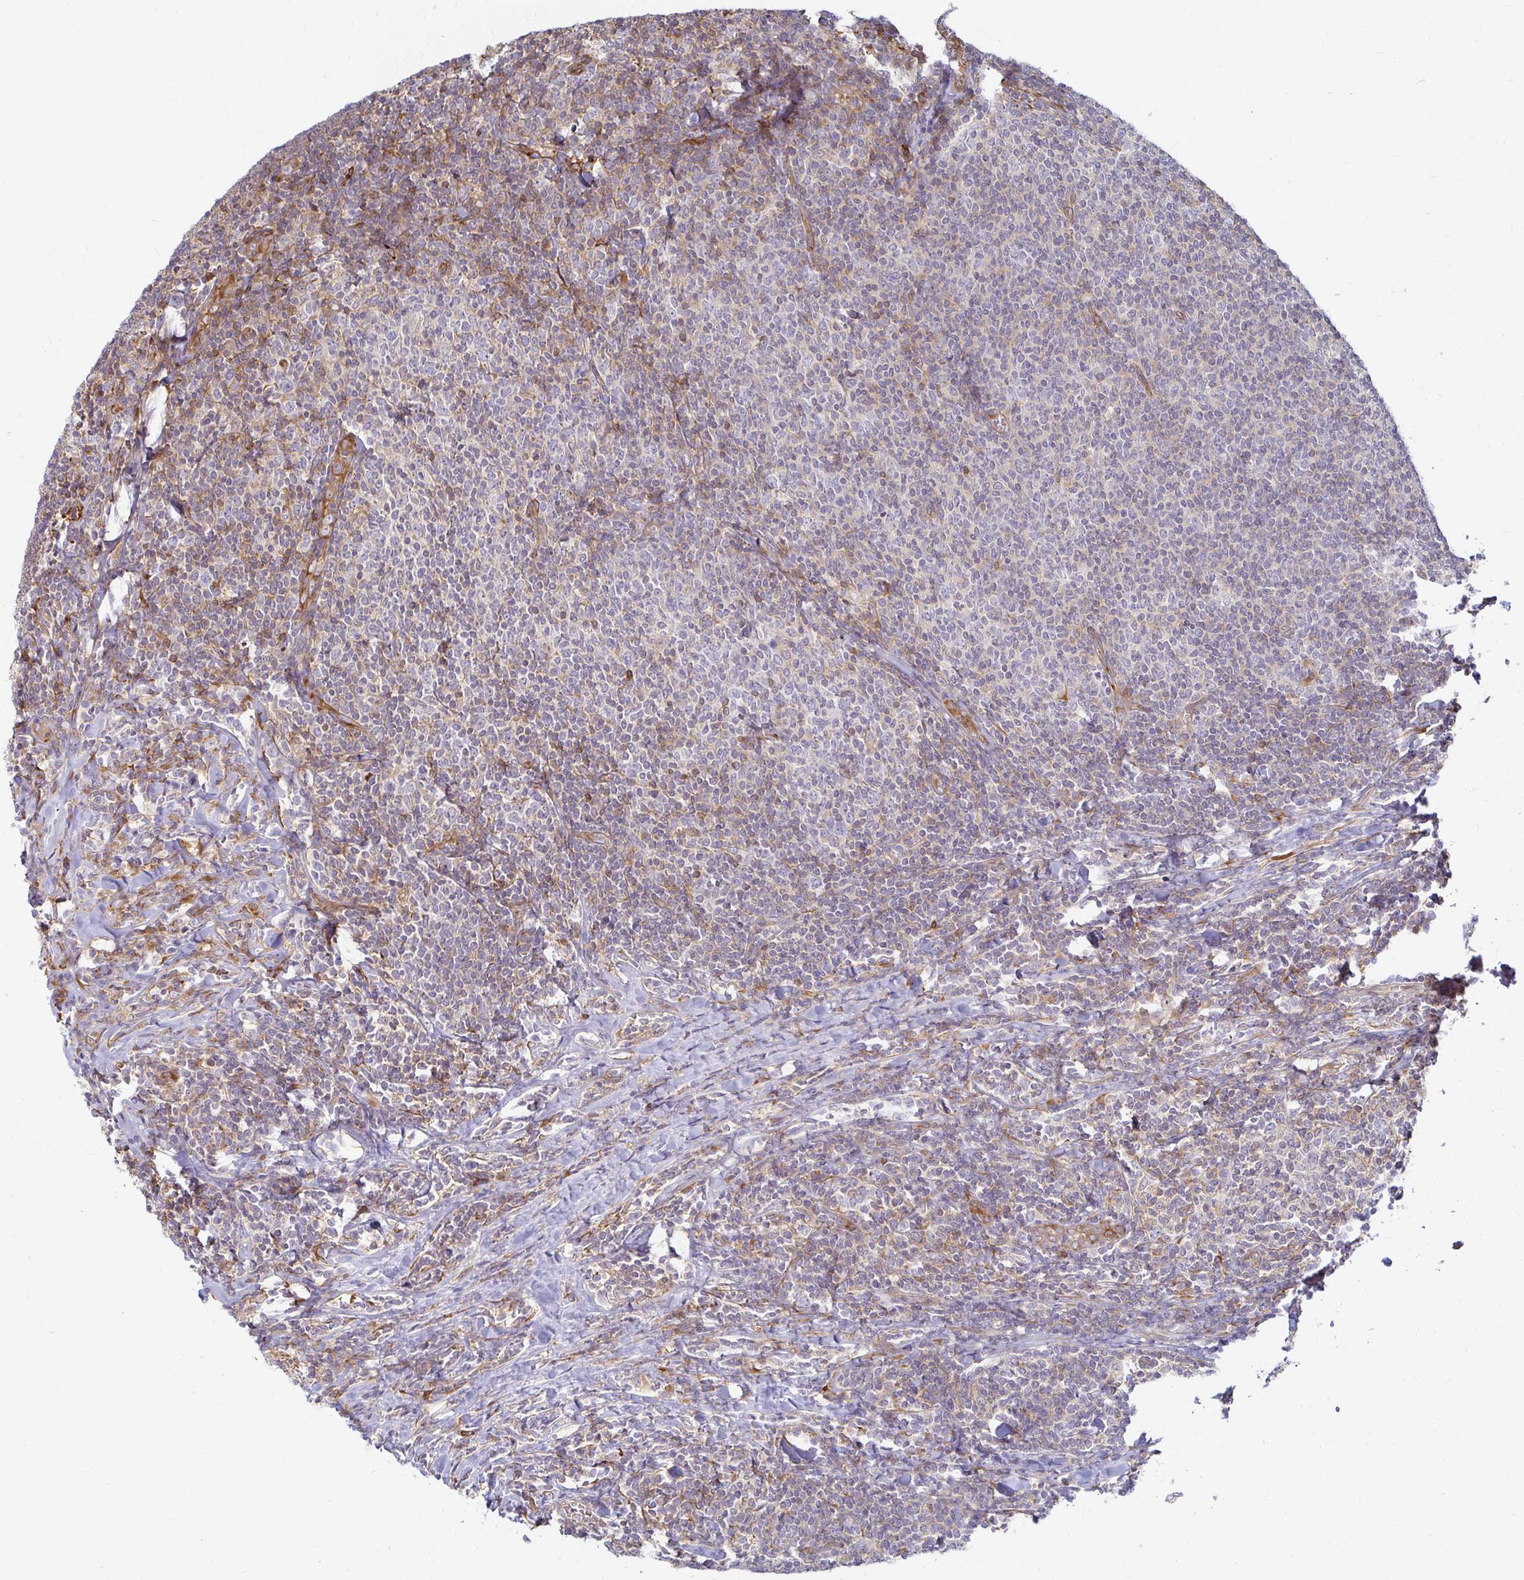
{"staining": {"intensity": "negative", "quantity": "none", "location": "none"}, "tissue": "lymphoma", "cell_type": "Tumor cells", "image_type": "cancer", "snomed": [{"axis": "morphology", "description": "Malignant lymphoma, non-Hodgkin's type, Low grade"}, {"axis": "topography", "description": "Lymph node"}], "caption": "Immunohistochemistry (IHC) micrograph of neoplastic tissue: malignant lymphoma, non-Hodgkin's type (low-grade) stained with DAB (3,3'-diaminobenzidine) displays no significant protein staining in tumor cells.", "gene": "CAST", "patient": {"sex": "male", "age": 52}}